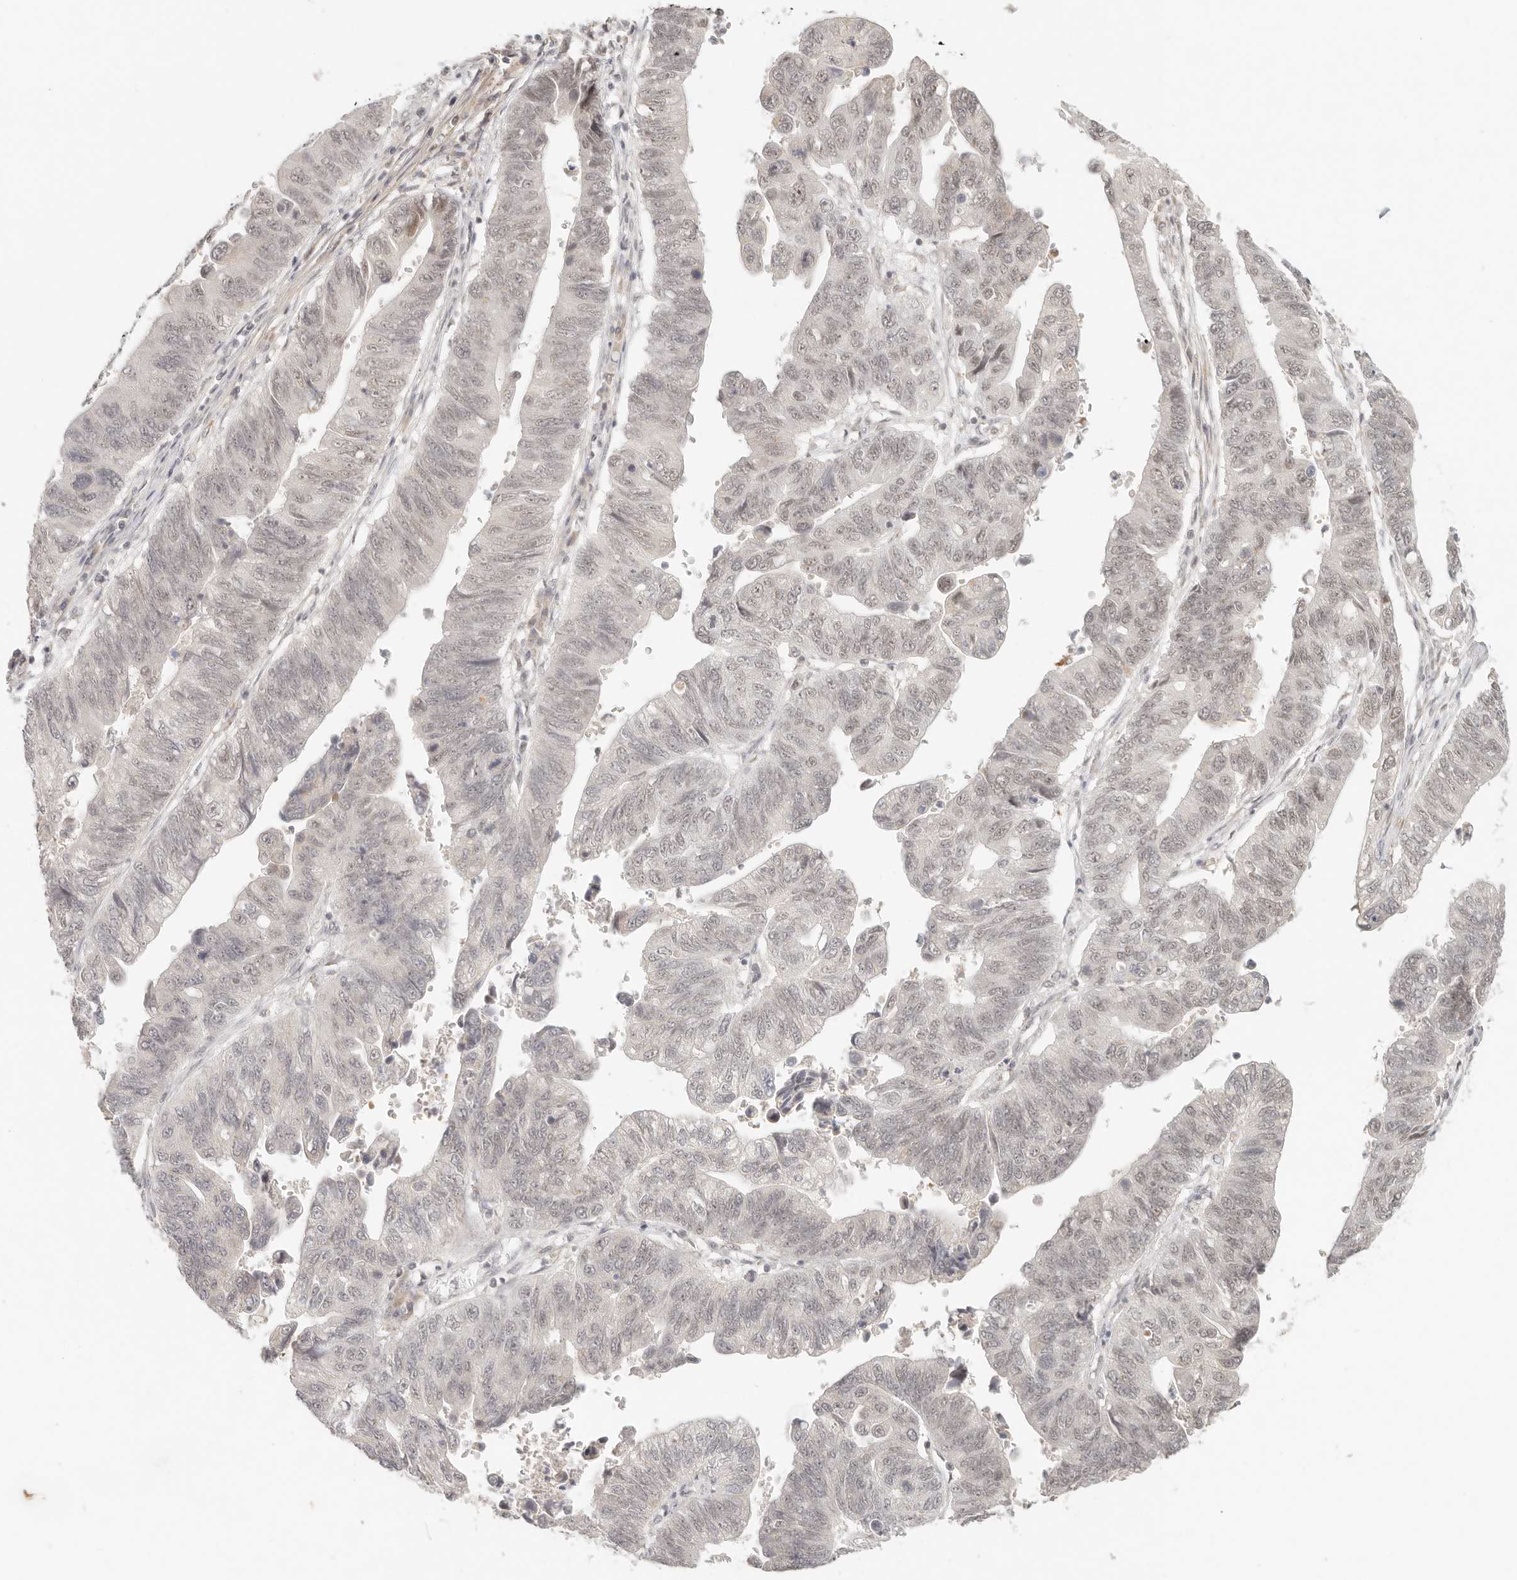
{"staining": {"intensity": "weak", "quantity": "25%-75%", "location": "nuclear"}, "tissue": "stomach cancer", "cell_type": "Tumor cells", "image_type": "cancer", "snomed": [{"axis": "morphology", "description": "Adenocarcinoma, NOS"}, {"axis": "topography", "description": "Stomach"}], "caption": "The micrograph exhibits immunohistochemical staining of adenocarcinoma (stomach). There is weak nuclear staining is seen in approximately 25%-75% of tumor cells. The staining was performed using DAB to visualize the protein expression in brown, while the nuclei were stained in blue with hematoxylin (Magnification: 20x).", "gene": "INTS11", "patient": {"sex": "male", "age": 59}}